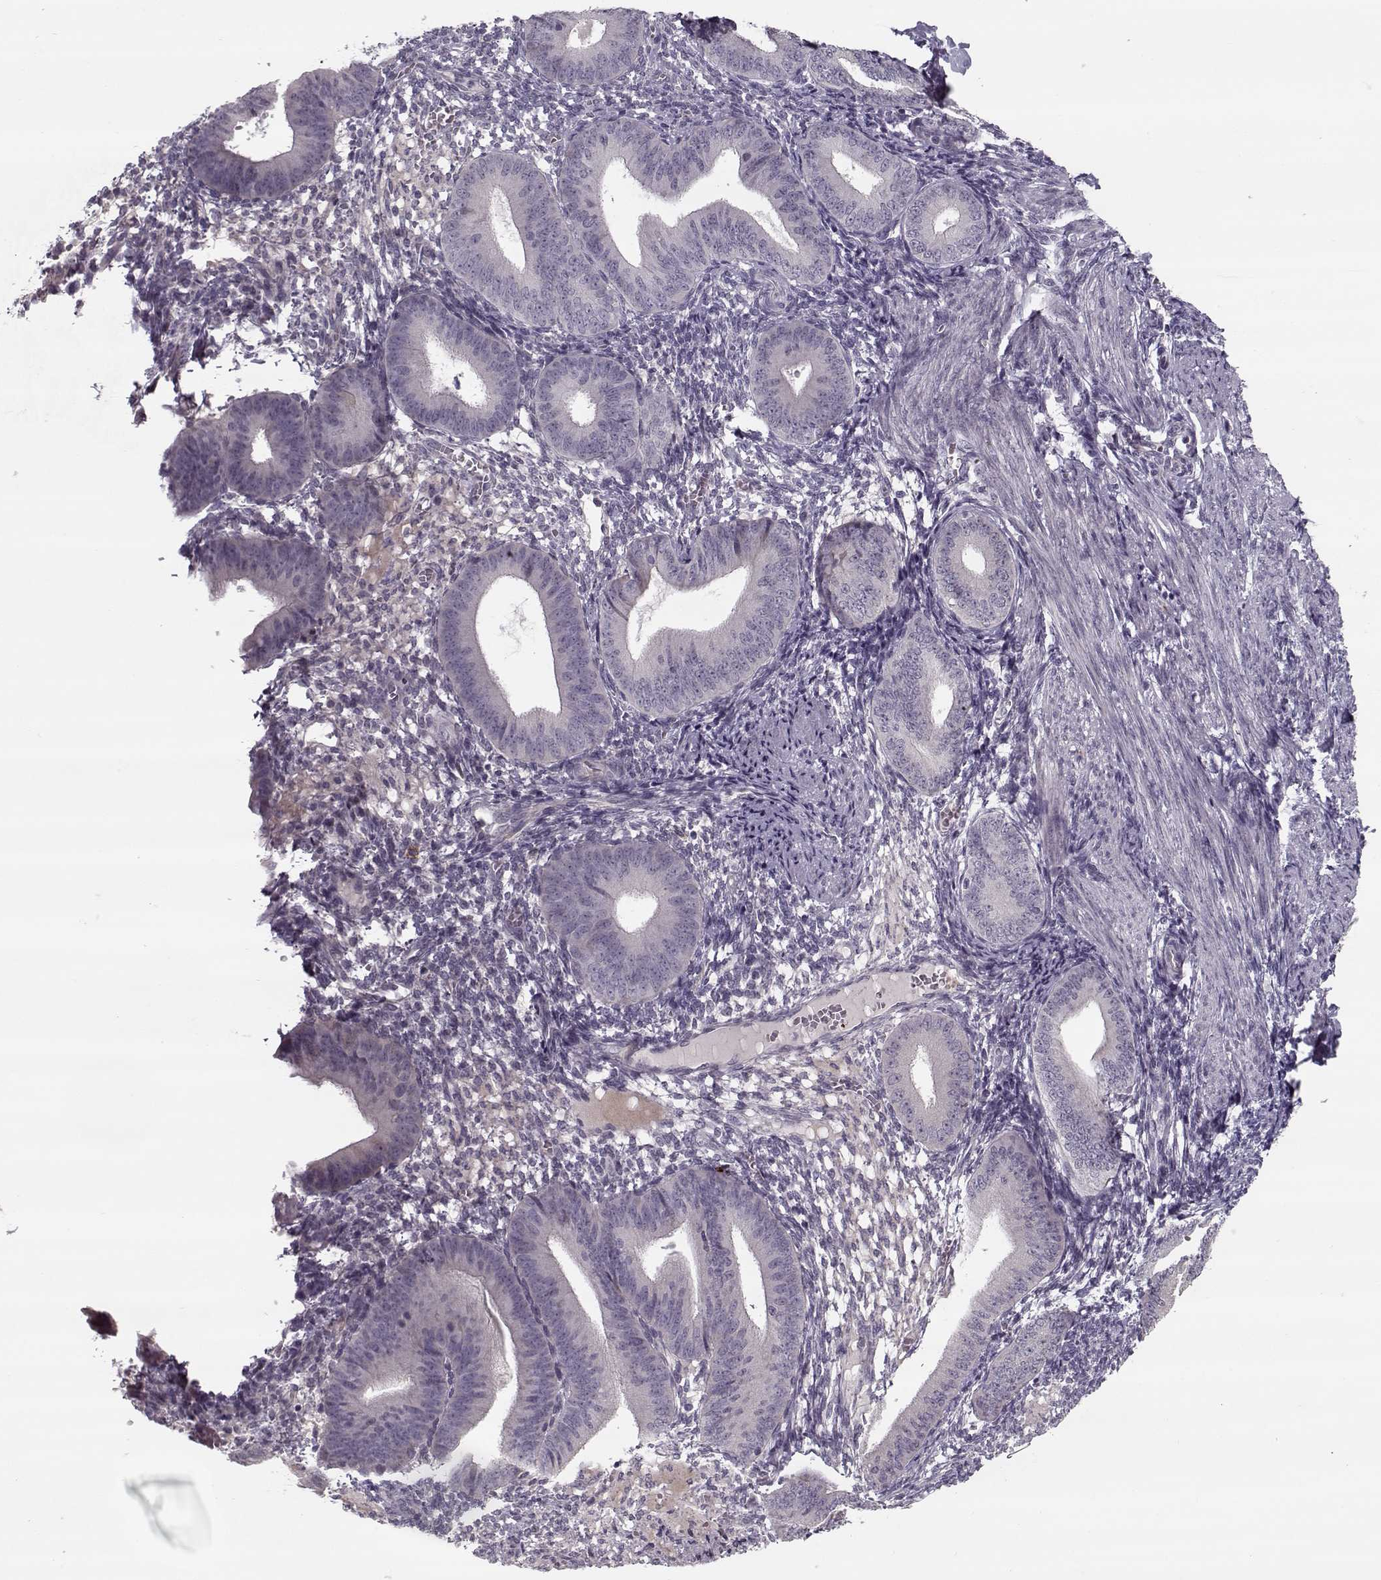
{"staining": {"intensity": "negative", "quantity": "none", "location": "none"}, "tissue": "endometrium", "cell_type": "Cells in endometrial stroma", "image_type": "normal", "snomed": [{"axis": "morphology", "description": "Normal tissue, NOS"}, {"axis": "topography", "description": "Endometrium"}], "caption": "Unremarkable endometrium was stained to show a protein in brown. There is no significant positivity in cells in endometrial stroma. The staining was performed using DAB to visualize the protein expression in brown, while the nuclei were stained in blue with hematoxylin (Magnification: 20x).", "gene": "DNAI3", "patient": {"sex": "female", "age": 39}}